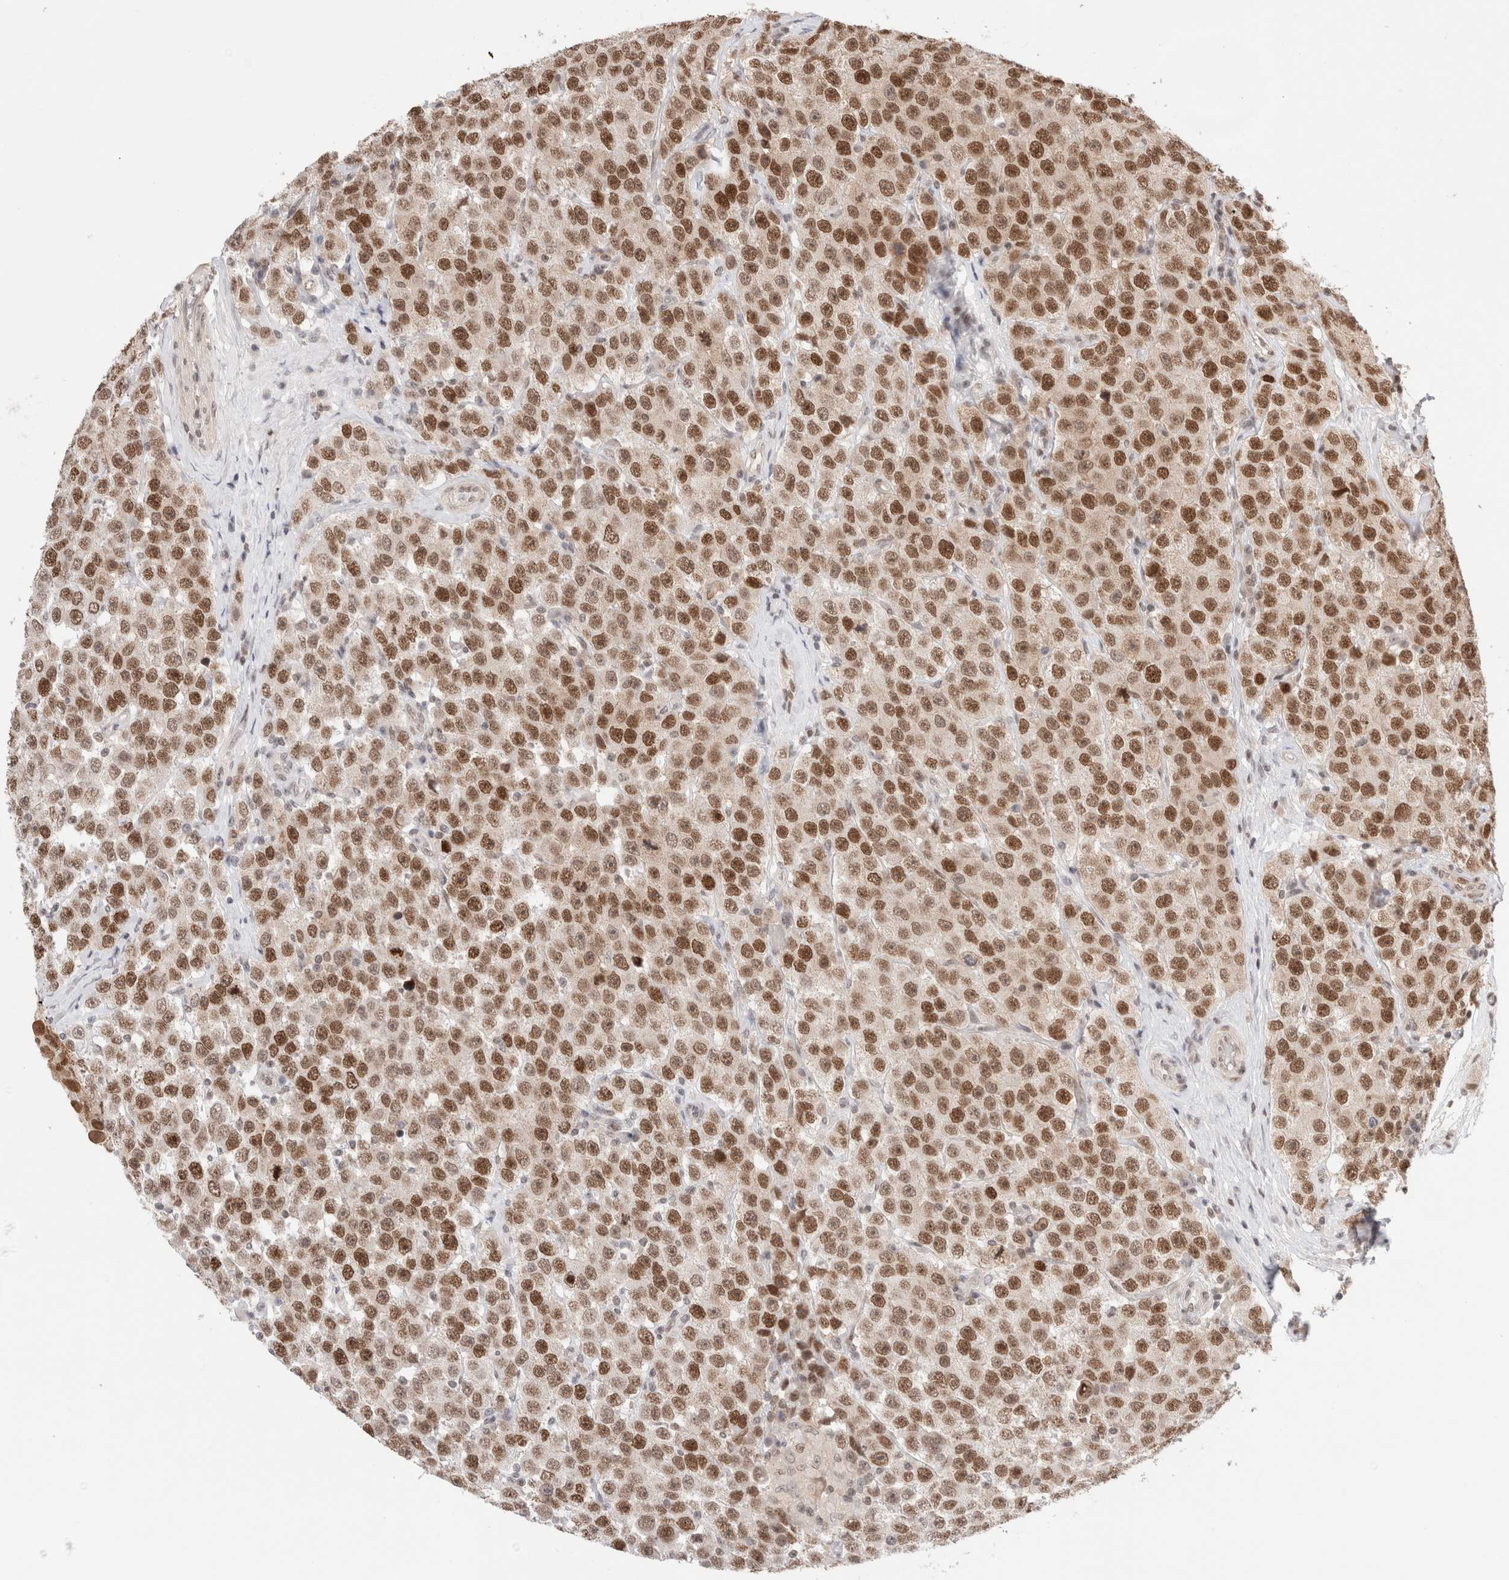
{"staining": {"intensity": "moderate", "quantity": ">75%", "location": "nuclear"}, "tissue": "testis cancer", "cell_type": "Tumor cells", "image_type": "cancer", "snomed": [{"axis": "morphology", "description": "Seminoma, NOS"}, {"axis": "morphology", "description": "Carcinoma, Embryonal, NOS"}, {"axis": "topography", "description": "Testis"}], "caption": "This image displays immunohistochemistry staining of human testis cancer, with medium moderate nuclear staining in approximately >75% of tumor cells.", "gene": "GATAD2A", "patient": {"sex": "male", "age": 28}}